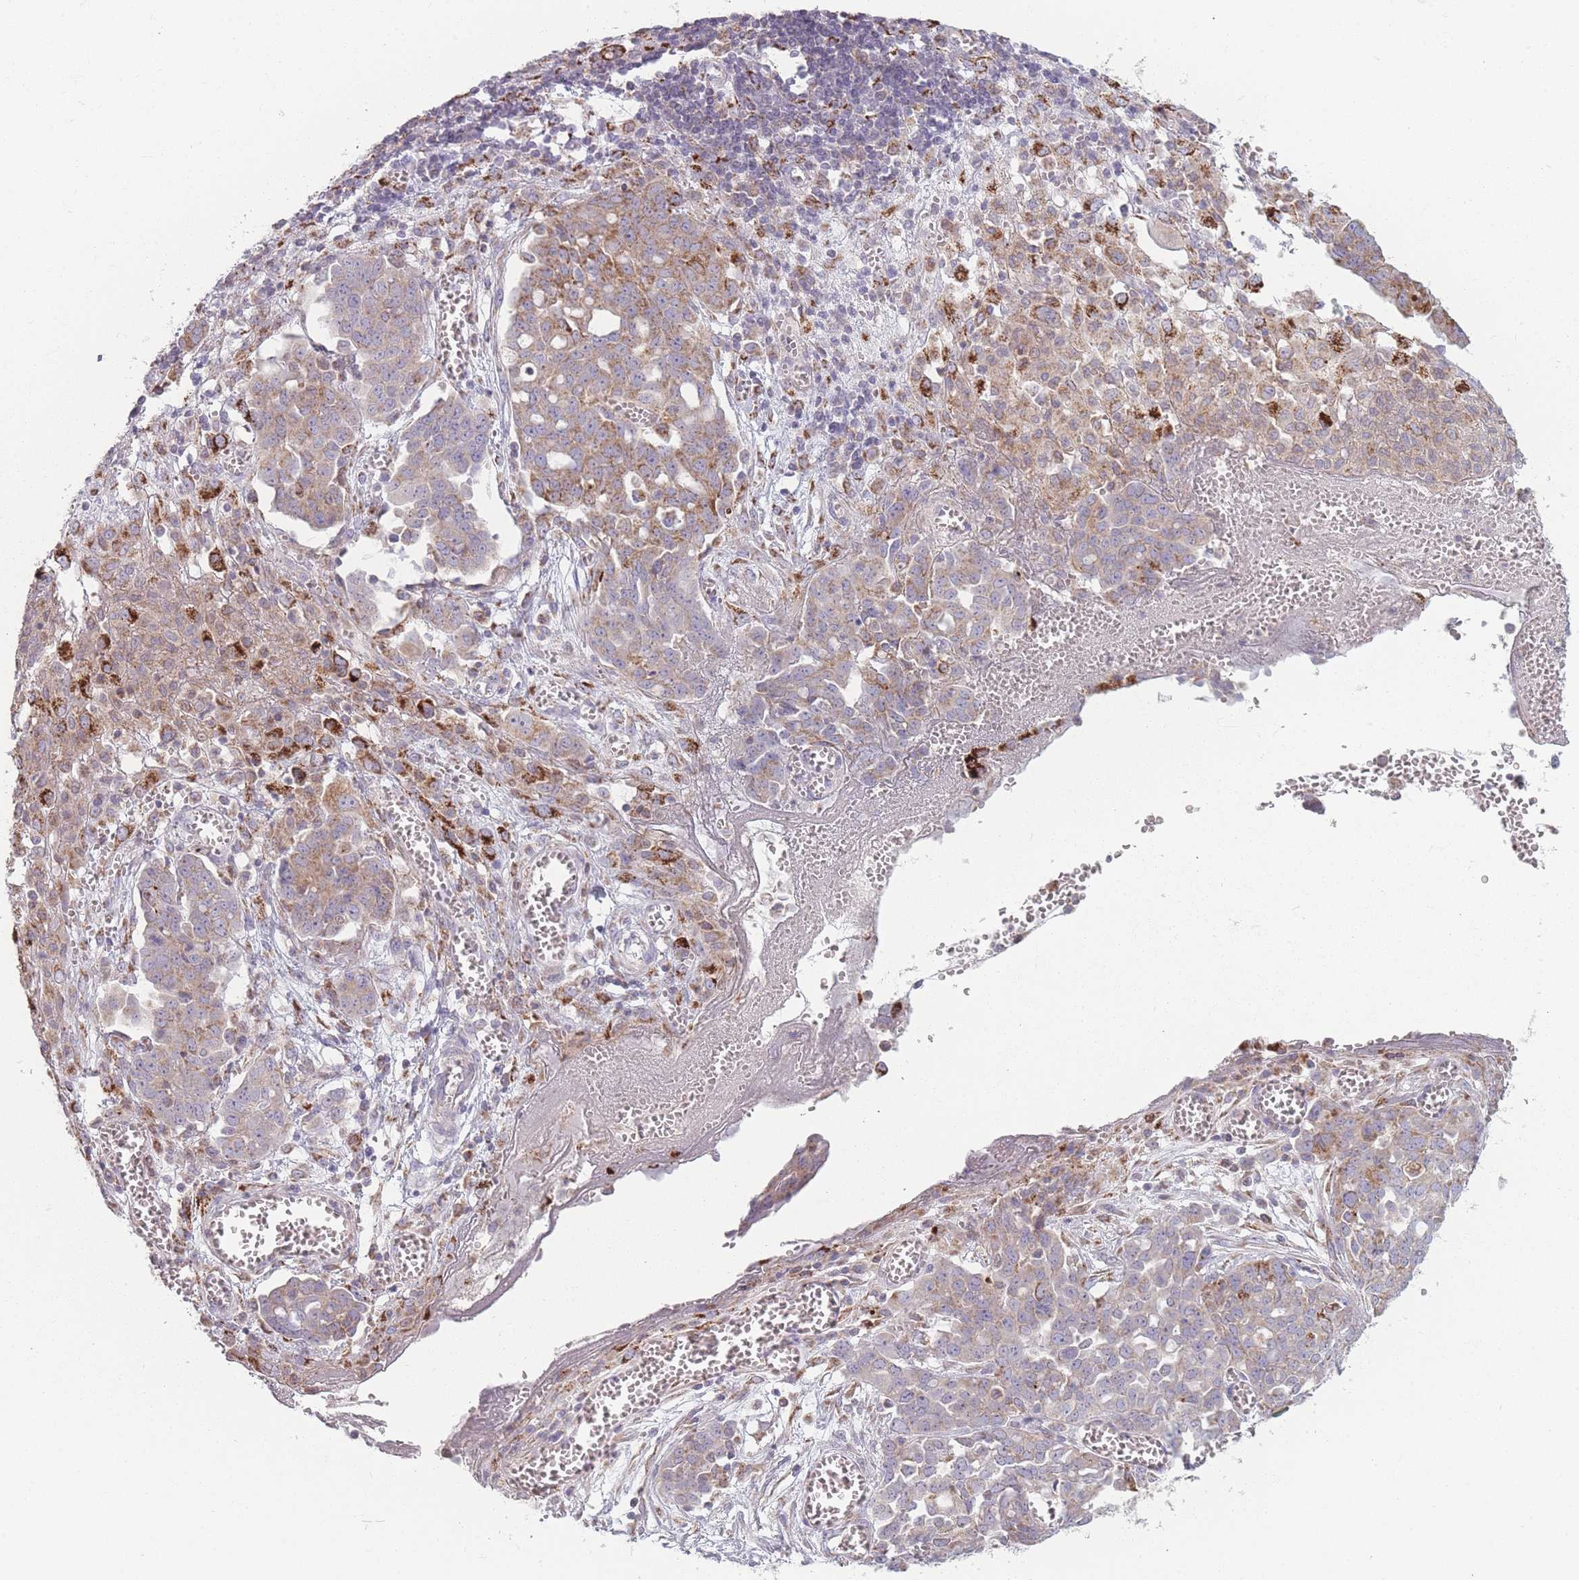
{"staining": {"intensity": "moderate", "quantity": "25%-75%", "location": "cytoplasmic/membranous"}, "tissue": "ovarian cancer", "cell_type": "Tumor cells", "image_type": "cancer", "snomed": [{"axis": "morphology", "description": "Cystadenocarcinoma, serous, NOS"}, {"axis": "topography", "description": "Soft tissue"}, {"axis": "topography", "description": "Ovary"}], "caption": "High-power microscopy captured an IHC micrograph of ovarian cancer (serous cystadenocarcinoma), revealing moderate cytoplasmic/membranous expression in about 25%-75% of tumor cells.", "gene": "PEX11B", "patient": {"sex": "female", "age": 57}}